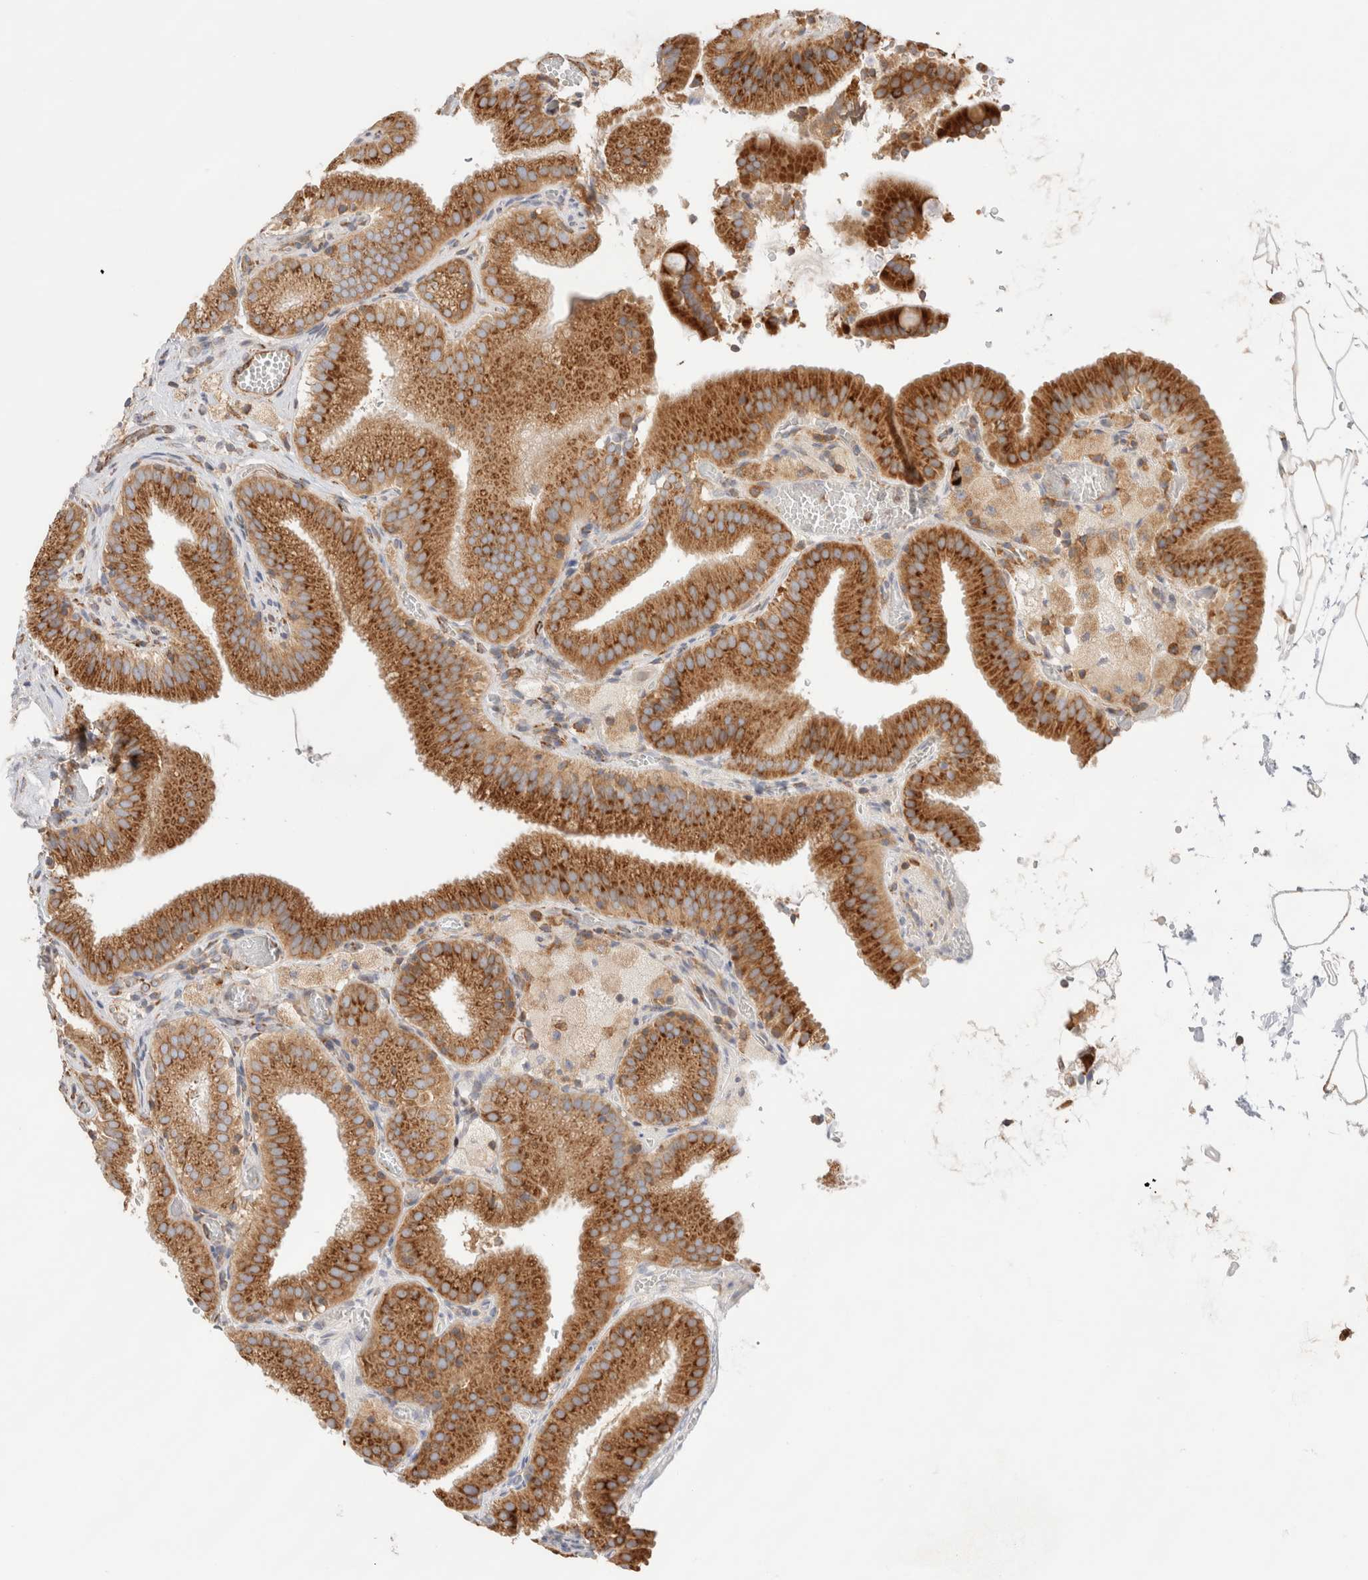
{"staining": {"intensity": "strong", "quantity": ">75%", "location": "cytoplasmic/membranous"}, "tissue": "gallbladder", "cell_type": "Glandular cells", "image_type": "normal", "snomed": [{"axis": "morphology", "description": "Normal tissue, NOS"}, {"axis": "topography", "description": "Gallbladder"}], "caption": "Protein staining exhibits strong cytoplasmic/membranous expression in approximately >75% of glandular cells in unremarkable gallbladder.", "gene": "ZC2HC1A", "patient": {"sex": "male", "age": 54}}